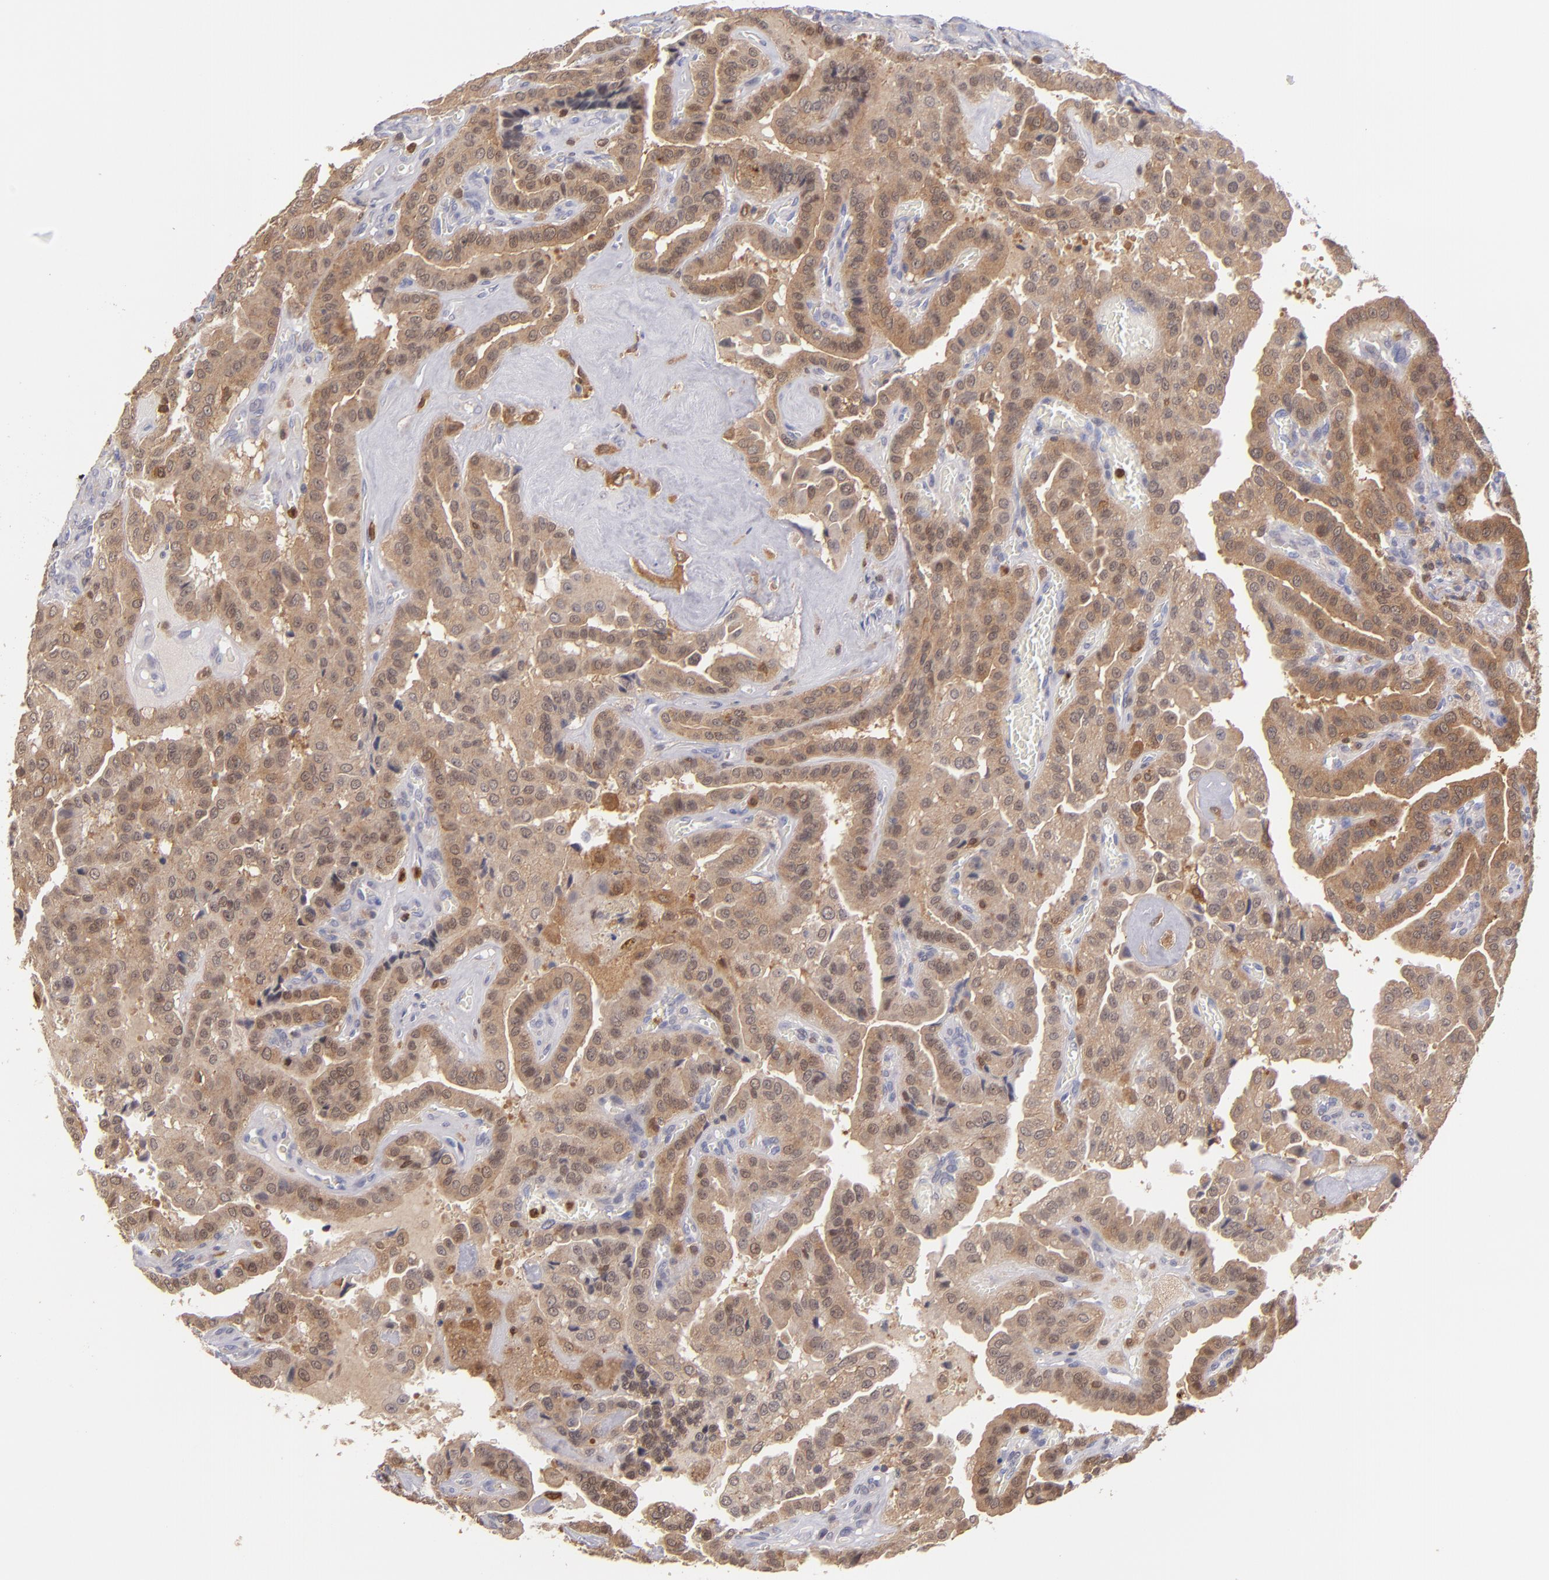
{"staining": {"intensity": "strong", "quantity": ">75%", "location": "cytoplasmic/membranous"}, "tissue": "thyroid cancer", "cell_type": "Tumor cells", "image_type": "cancer", "snomed": [{"axis": "morphology", "description": "Papillary adenocarcinoma, NOS"}, {"axis": "topography", "description": "Thyroid gland"}], "caption": "Immunohistochemical staining of human thyroid cancer exhibits high levels of strong cytoplasmic/membranous staining in about >75% of tumor cells.", "gene": "PRKCD", "patient": {"sex": "male", "age": 87}}